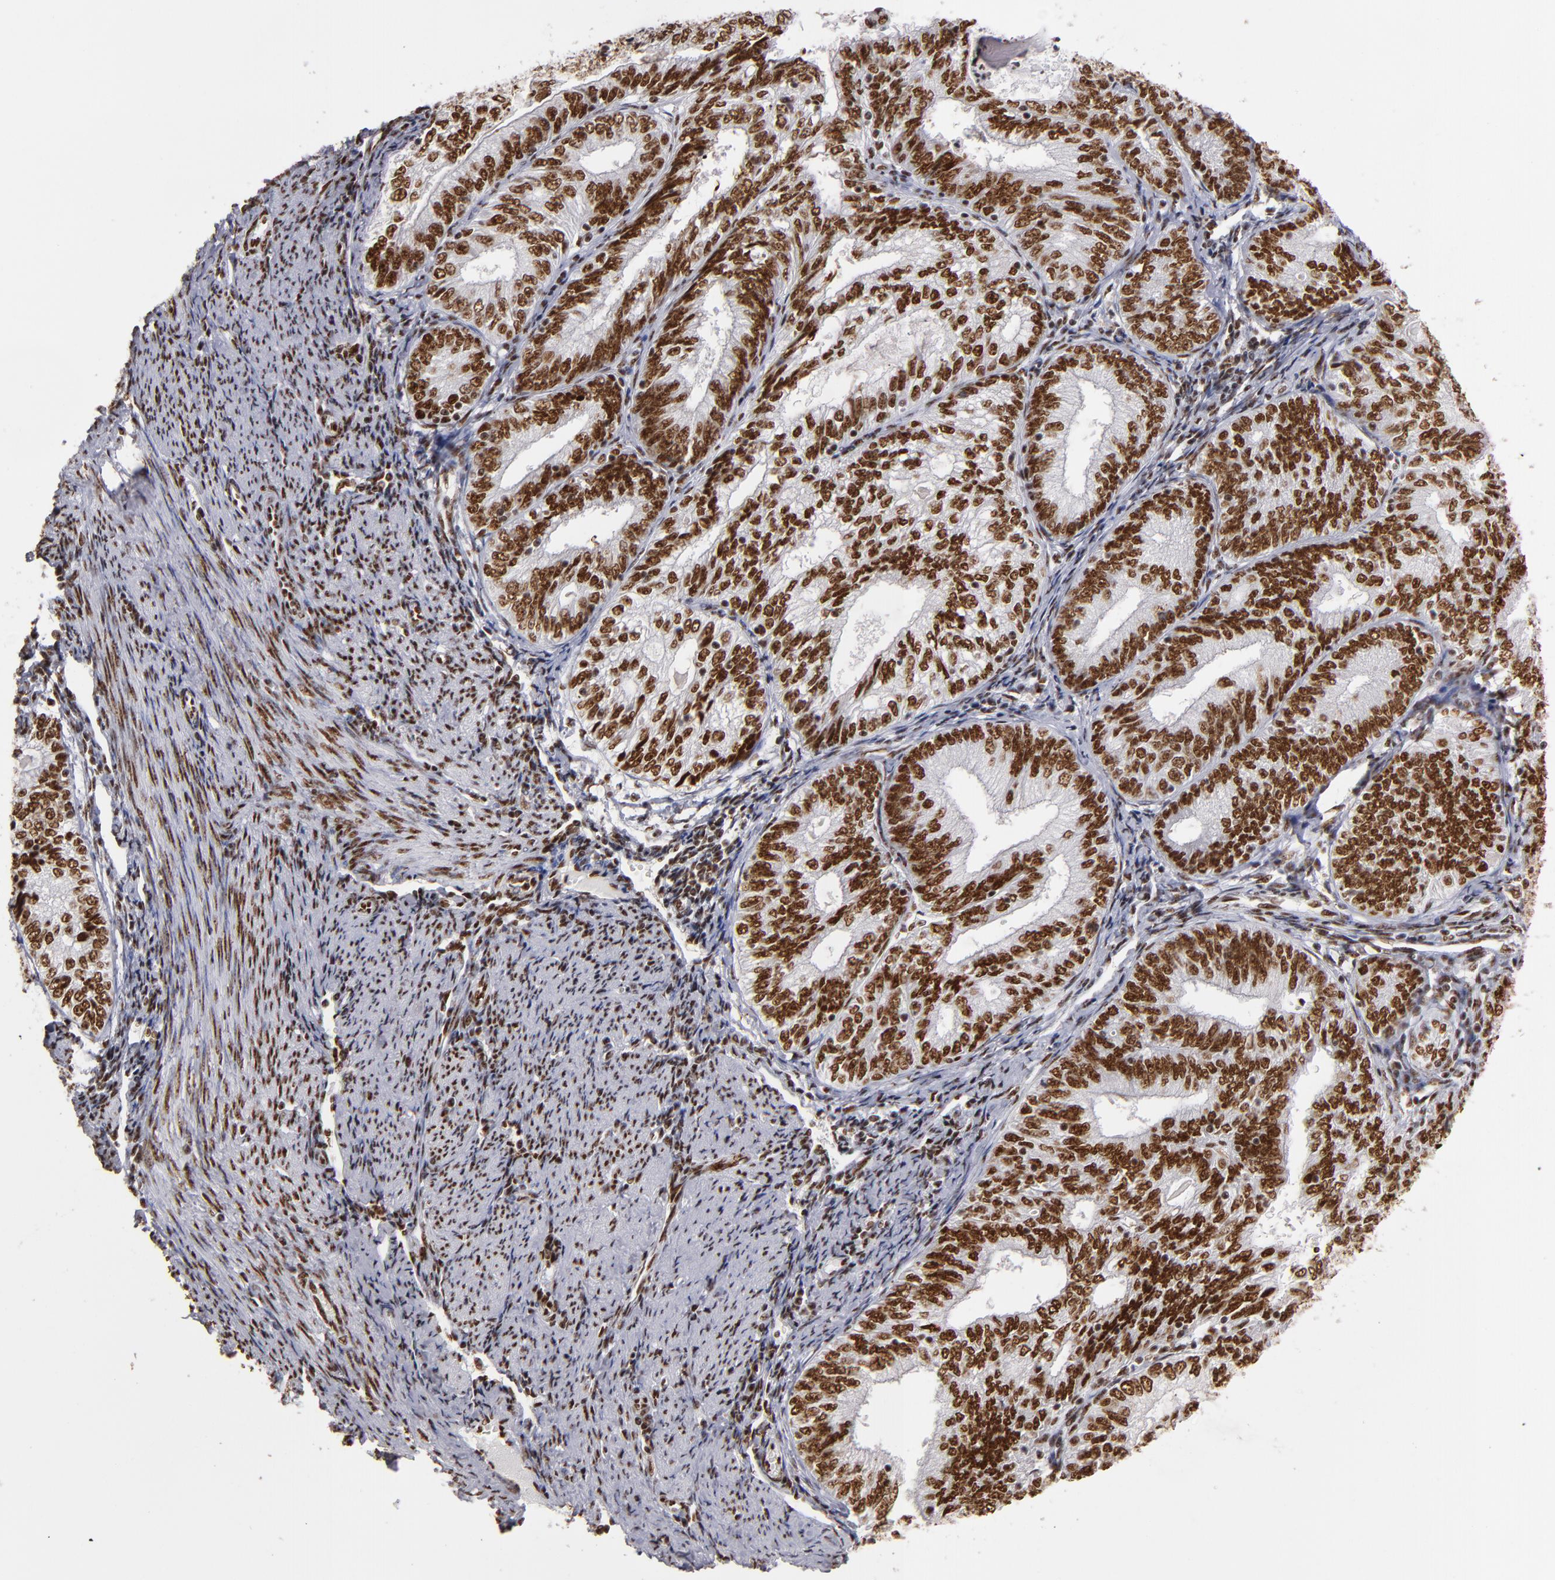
{"staining": {"intensity": "strong", "quantity": ">75%", "location": "nuclear"}, "tissue": "endometrial cancer", "cell_type": "Tumor cells", "image_type": "cancer", "snomed": [{"axis": "morphology", "description": "Adenocarcinoma, NOS"}, {"axis": "topography", "description": "Endometrium"}], "caption": "Human adenocarcinoma (endometrial) stained with a protein marker demonstrates strong staining in tumor cells.", "gene": "MRE11", "patient": {"sex": "female", "age": 69}}